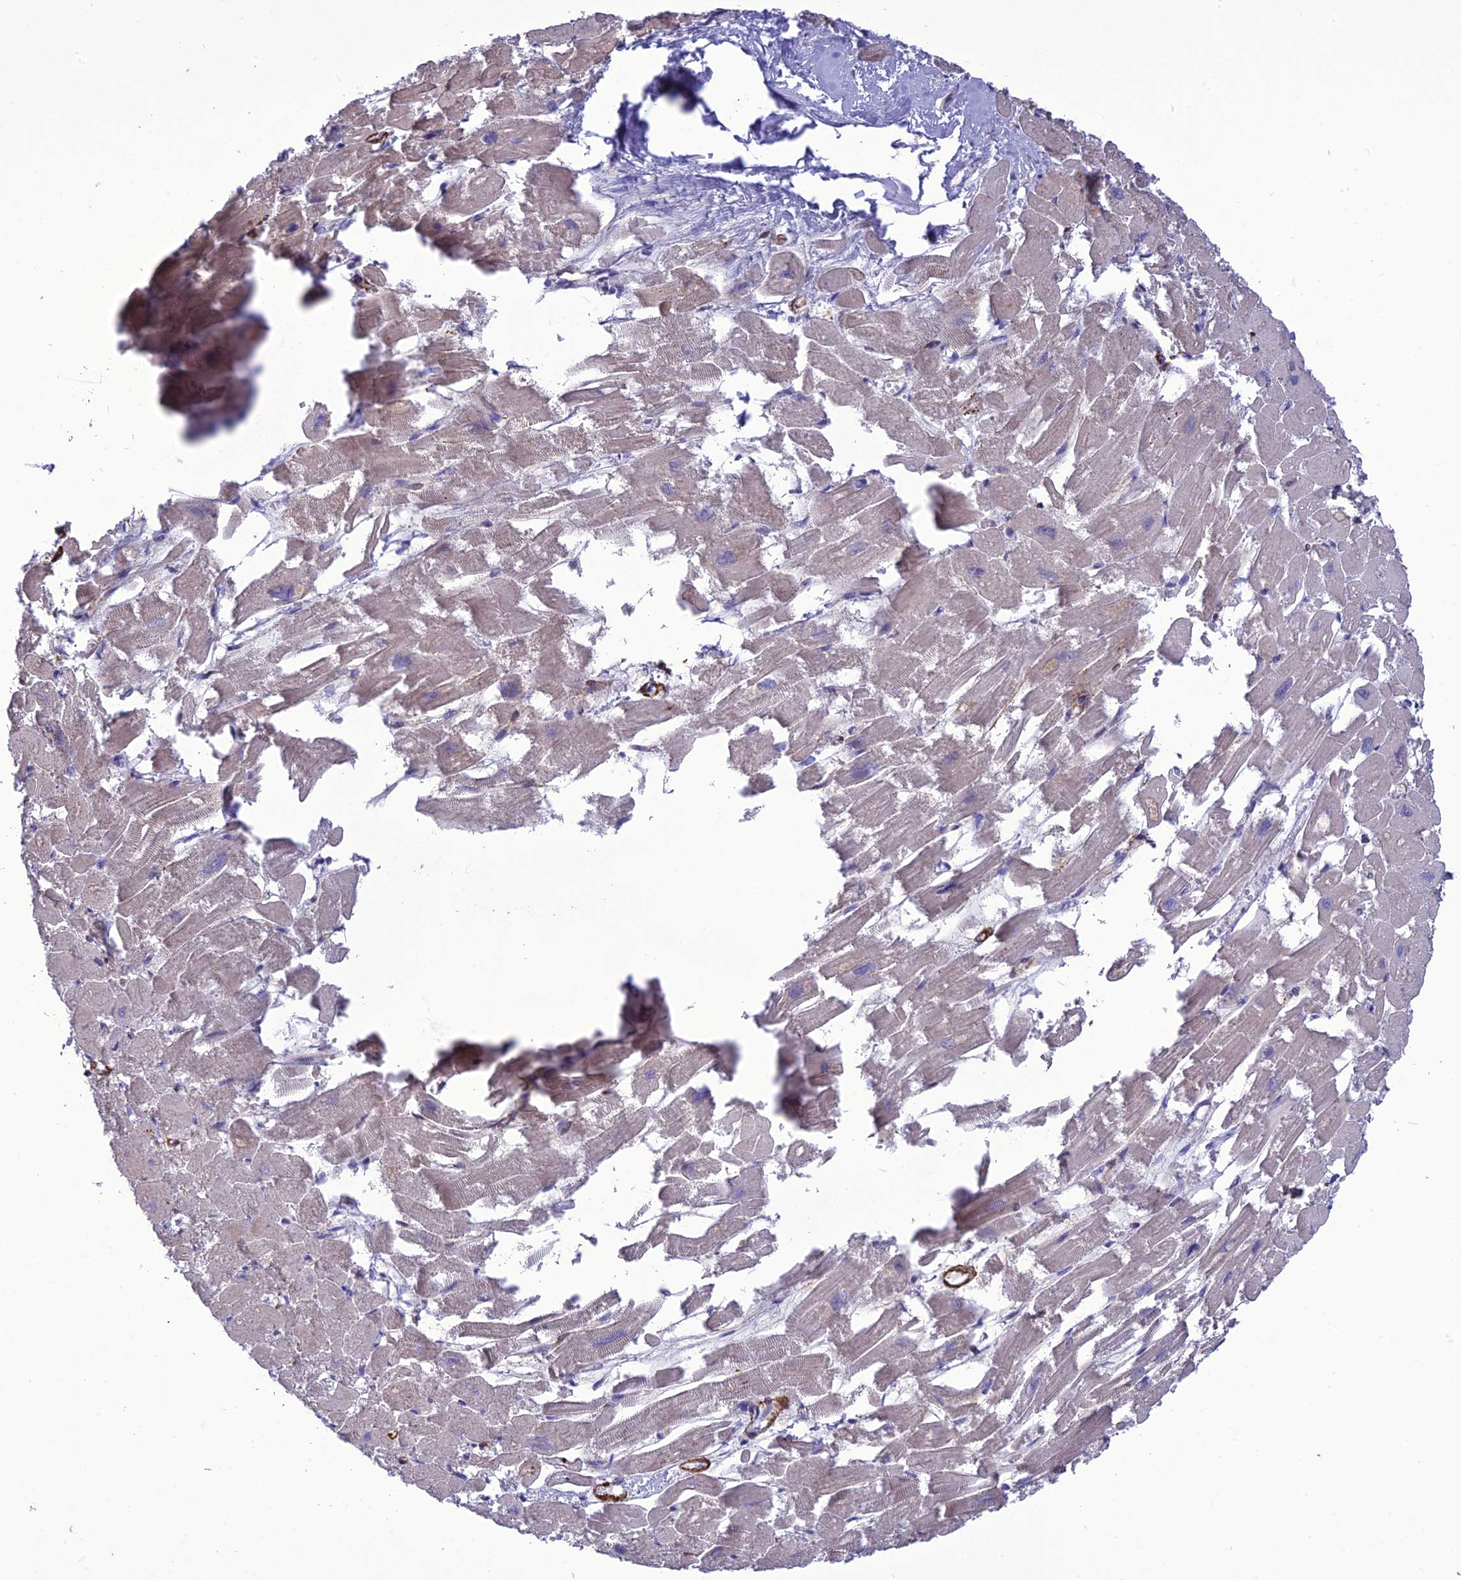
{"staining": {"intensity": "weak", "quantity": "<25%", "location": "cytoplasmic/membranous"}, "tissue": "heart muscle", "cell_type": "Cardiomyocytes", "image_type": "normal", "snomed": [{"axis": "morphology", "description": "Normal tissue, NOS"}, {"axis": "topography", "description": "Heart"}], "caption": "Immunohistochemical staining of unremarkable heart muscle demonstrates no significant staining in cardiomyocytes.", "gene": "NKD1", "patient": {"sex": "male", "age": 54}}